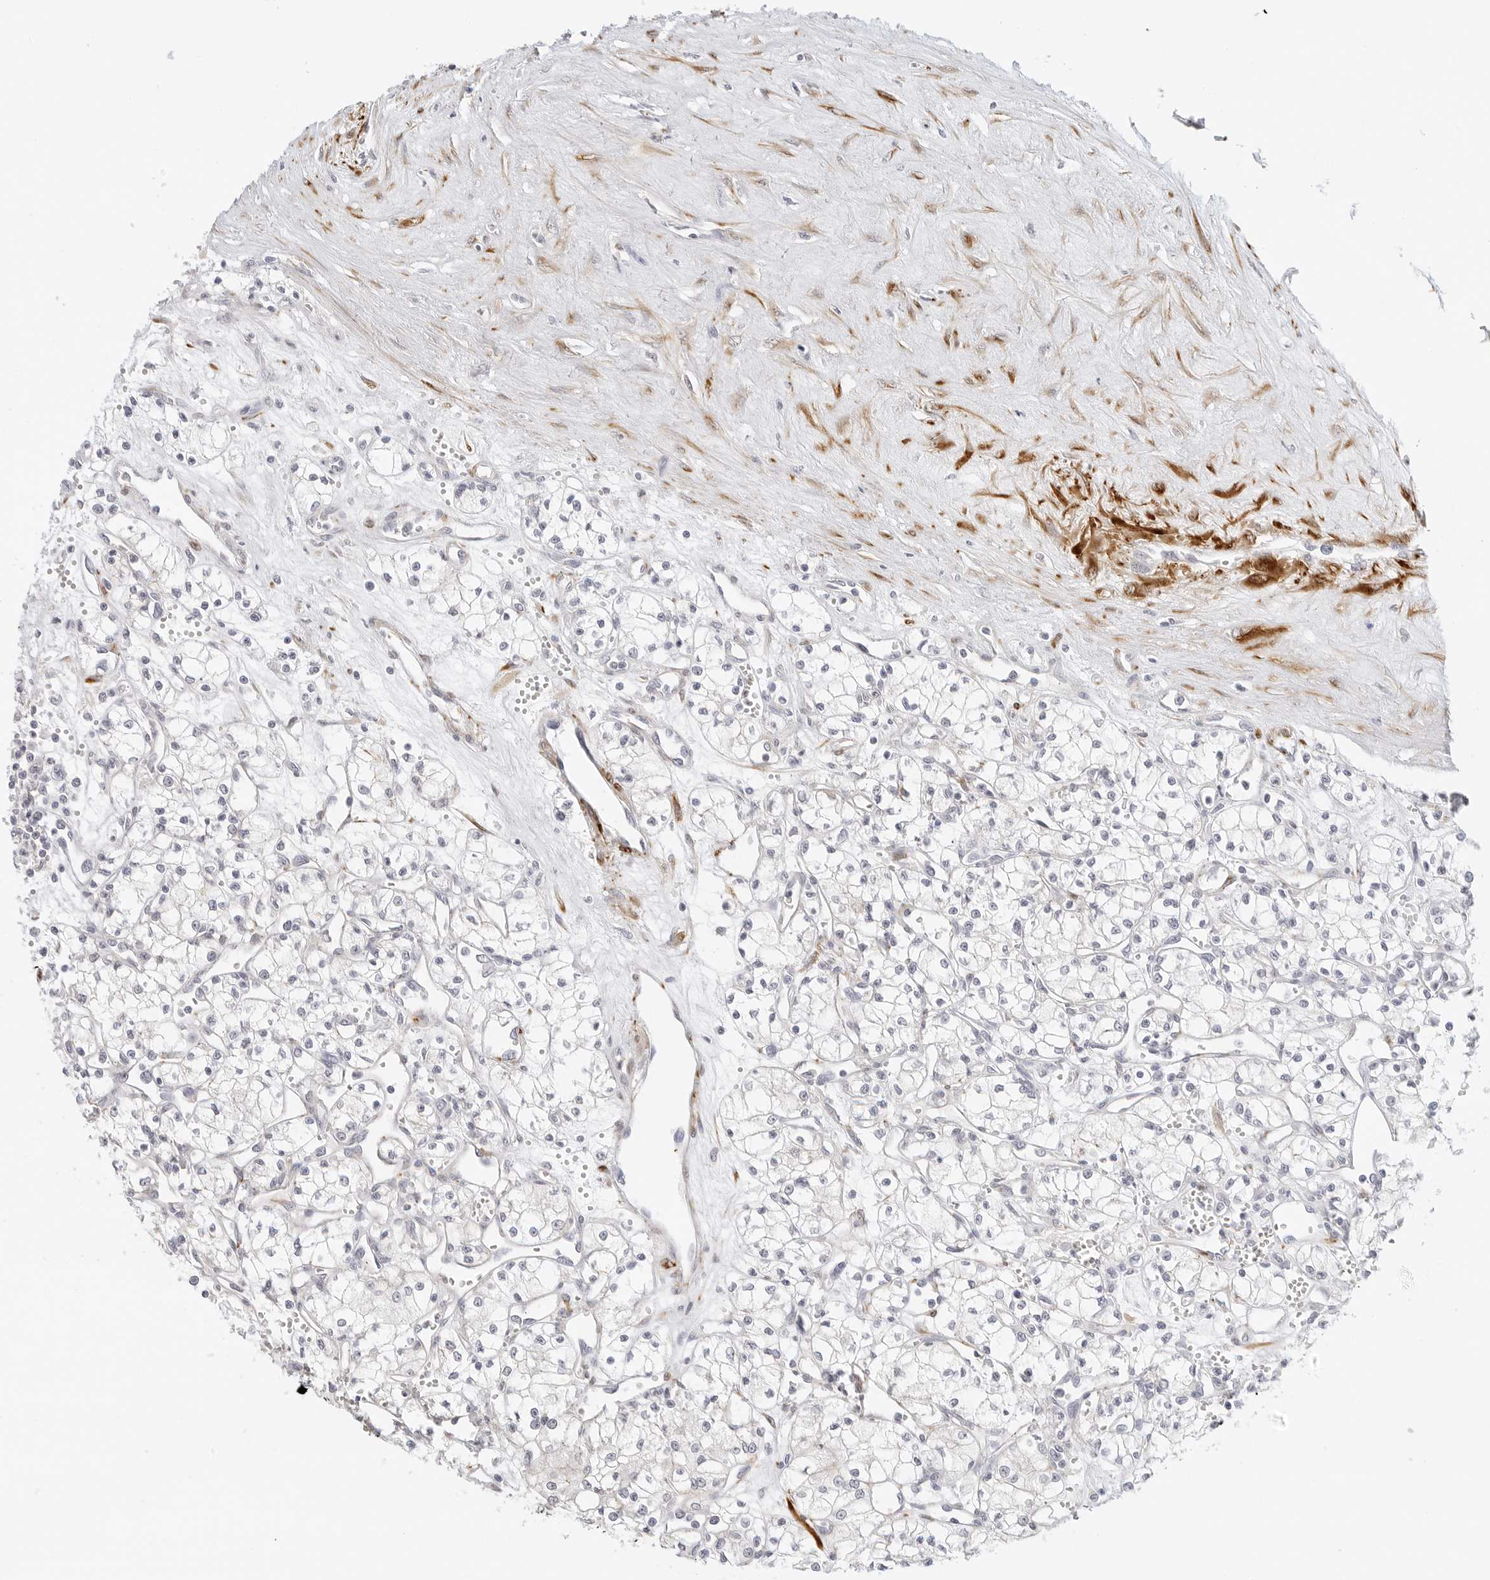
{"staining": {"intensity": "negative", "quantity": "none", "location": "none"}, "tissue": "renal cancer", "cell_type": "Tumor cells", "image_type": "cancer", "snomed": [{"axis": "morphology", "description": "Adenocarcinoma, NOS"}, {"axis": "topography", "description": "Kidney"}], "caption": "Immunohistochemical staining of human renal adenocarcinoma exhibits no significant expression in tumor cells.", "gene": "PCDH19", "patient": {"sex": "male", "age": 59}}